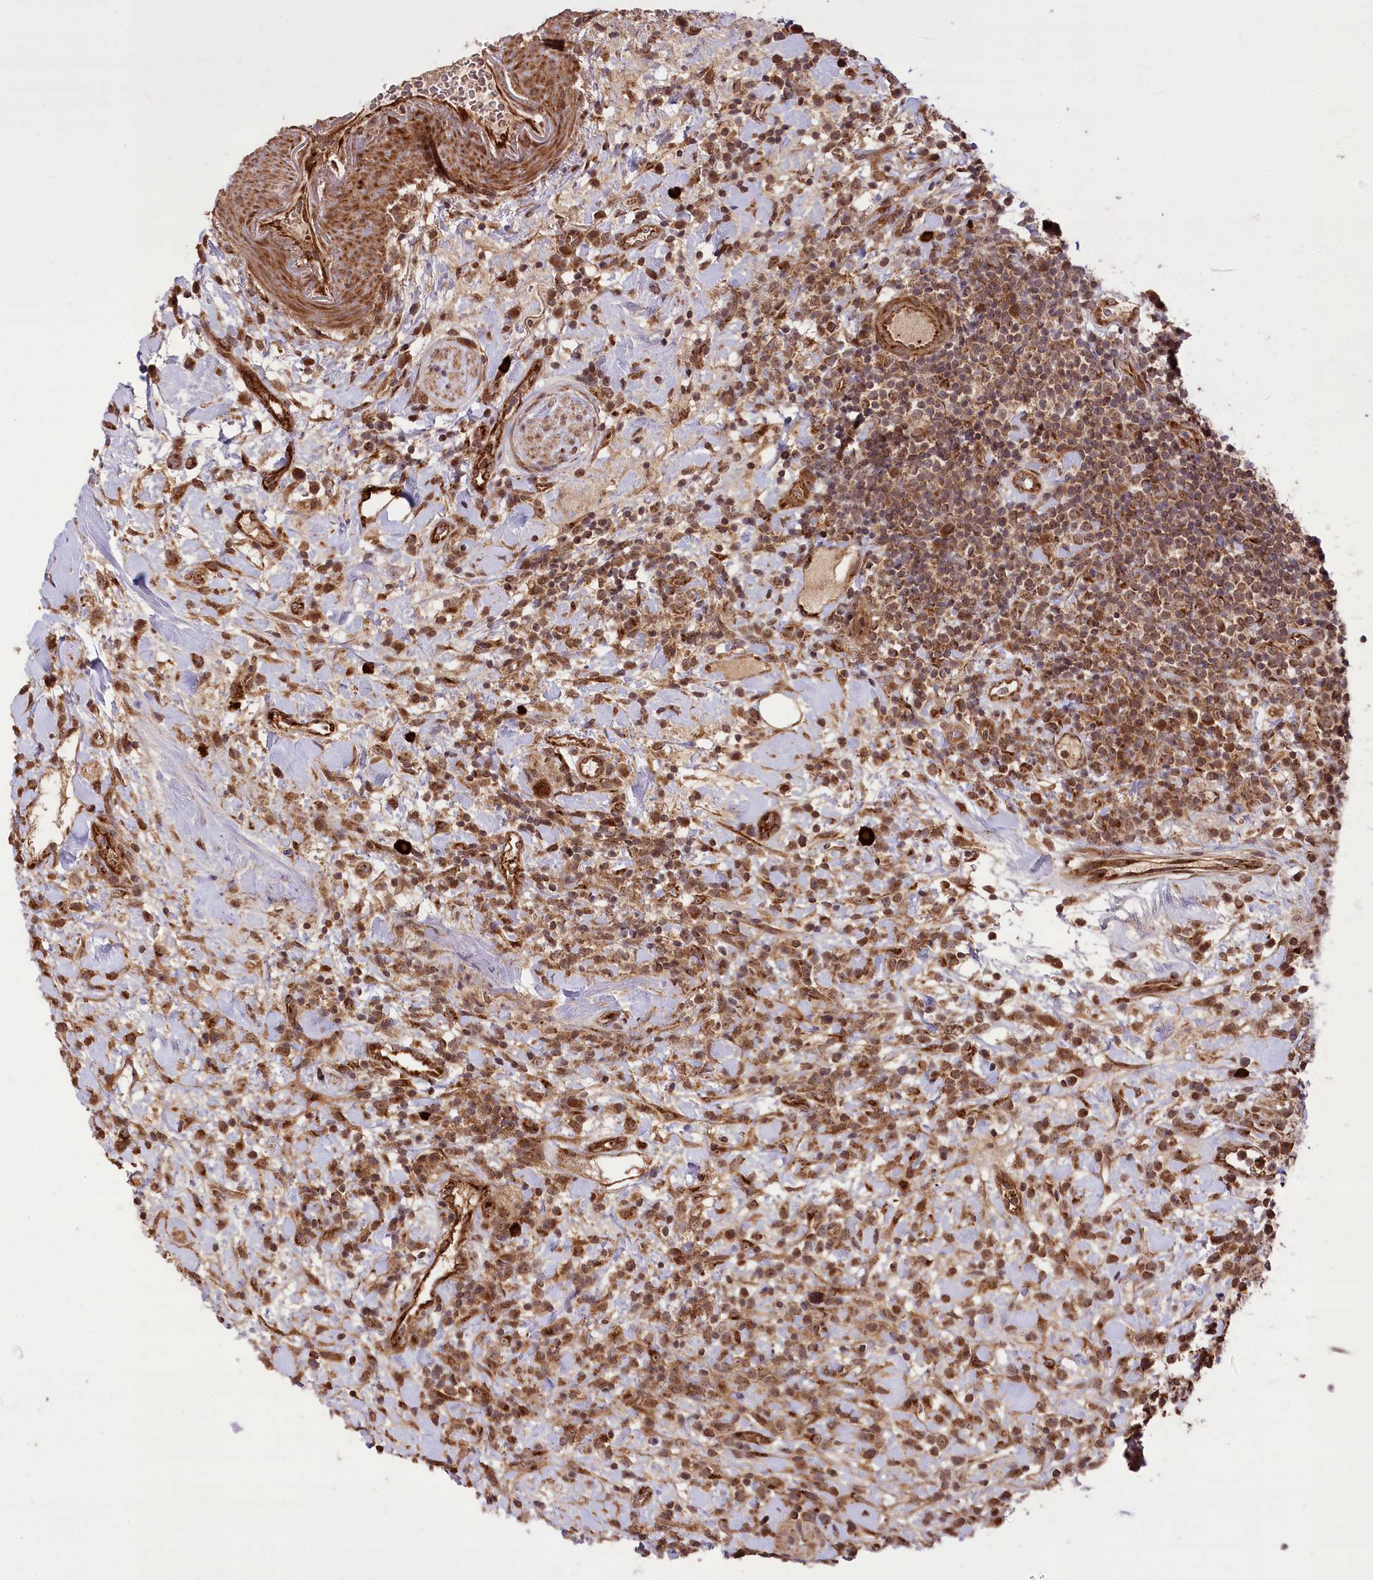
{"staining": {"intensity": "moderate", "quantity": ">75%", "location": "cytoplasmic/membranous"}, "tissue": "lymphoma", "cell_type": "Tumor cells", "image_type": "cancer", "snomed": [{"axis": "morphology", "description": "Malignant lymphoma, non-Hodgkin's type, High grade"}, {"axis": "topography", "description": "Colon"}], "caption": "High-grade malignant lymphoma, non-Hodgkin's type tissue reveals moderate cytoplasmic/membranous positivity in approximately >75% of tumor cells (DAB (3,3'-diaminobenzidine) IHC with brightfield microscopy, high magnification).", "gene": "CARD19", "patient": {"sex": "female", "age": 53}}